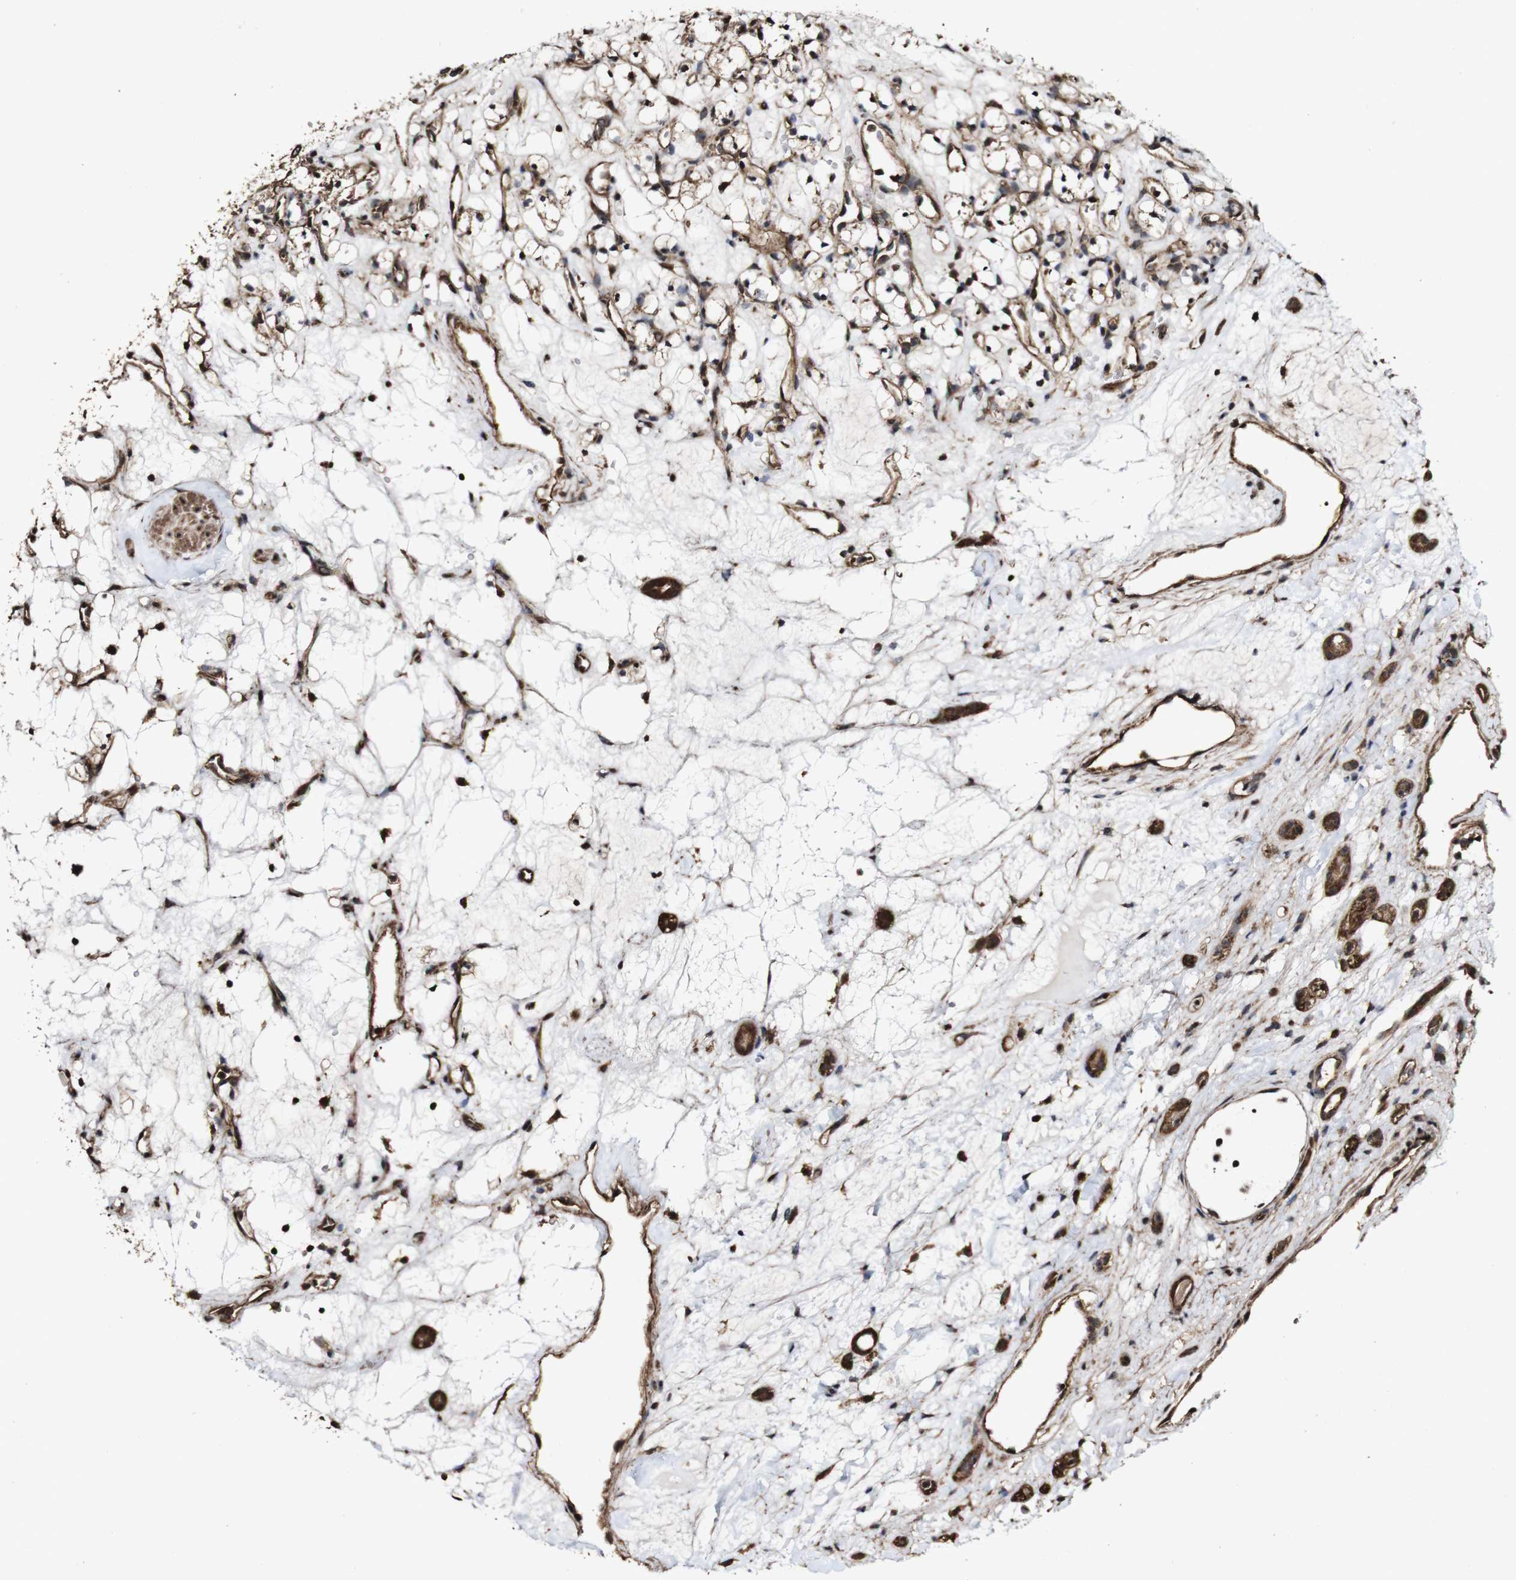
{"staining": {"intensity": "strong", "quantity": ">75%", "location": "cytoplasmic/membranous"}, "tissue": "renal cancer", "cell_type": "Tumor cells", "image_type": "cancer", "snomed": [{"axis": "morphology", "description": "Adenocarcinoma, NOS"}, {"axis": "topography", "description": "Kidney"}], "caption": "The micrograph demonstrates a brown stain indicating the presence of a protein in the cytoplasmic/membranous of tumor cells in renal adenocarcinoma. The staining was performed using DAB to visualize the protein expression in brown, while the nuclei were stained in blue with hematoxylin (Magnification: 20x).", "gene": "BTN3A3", "patient": {"sex": "female", "age": 60}}